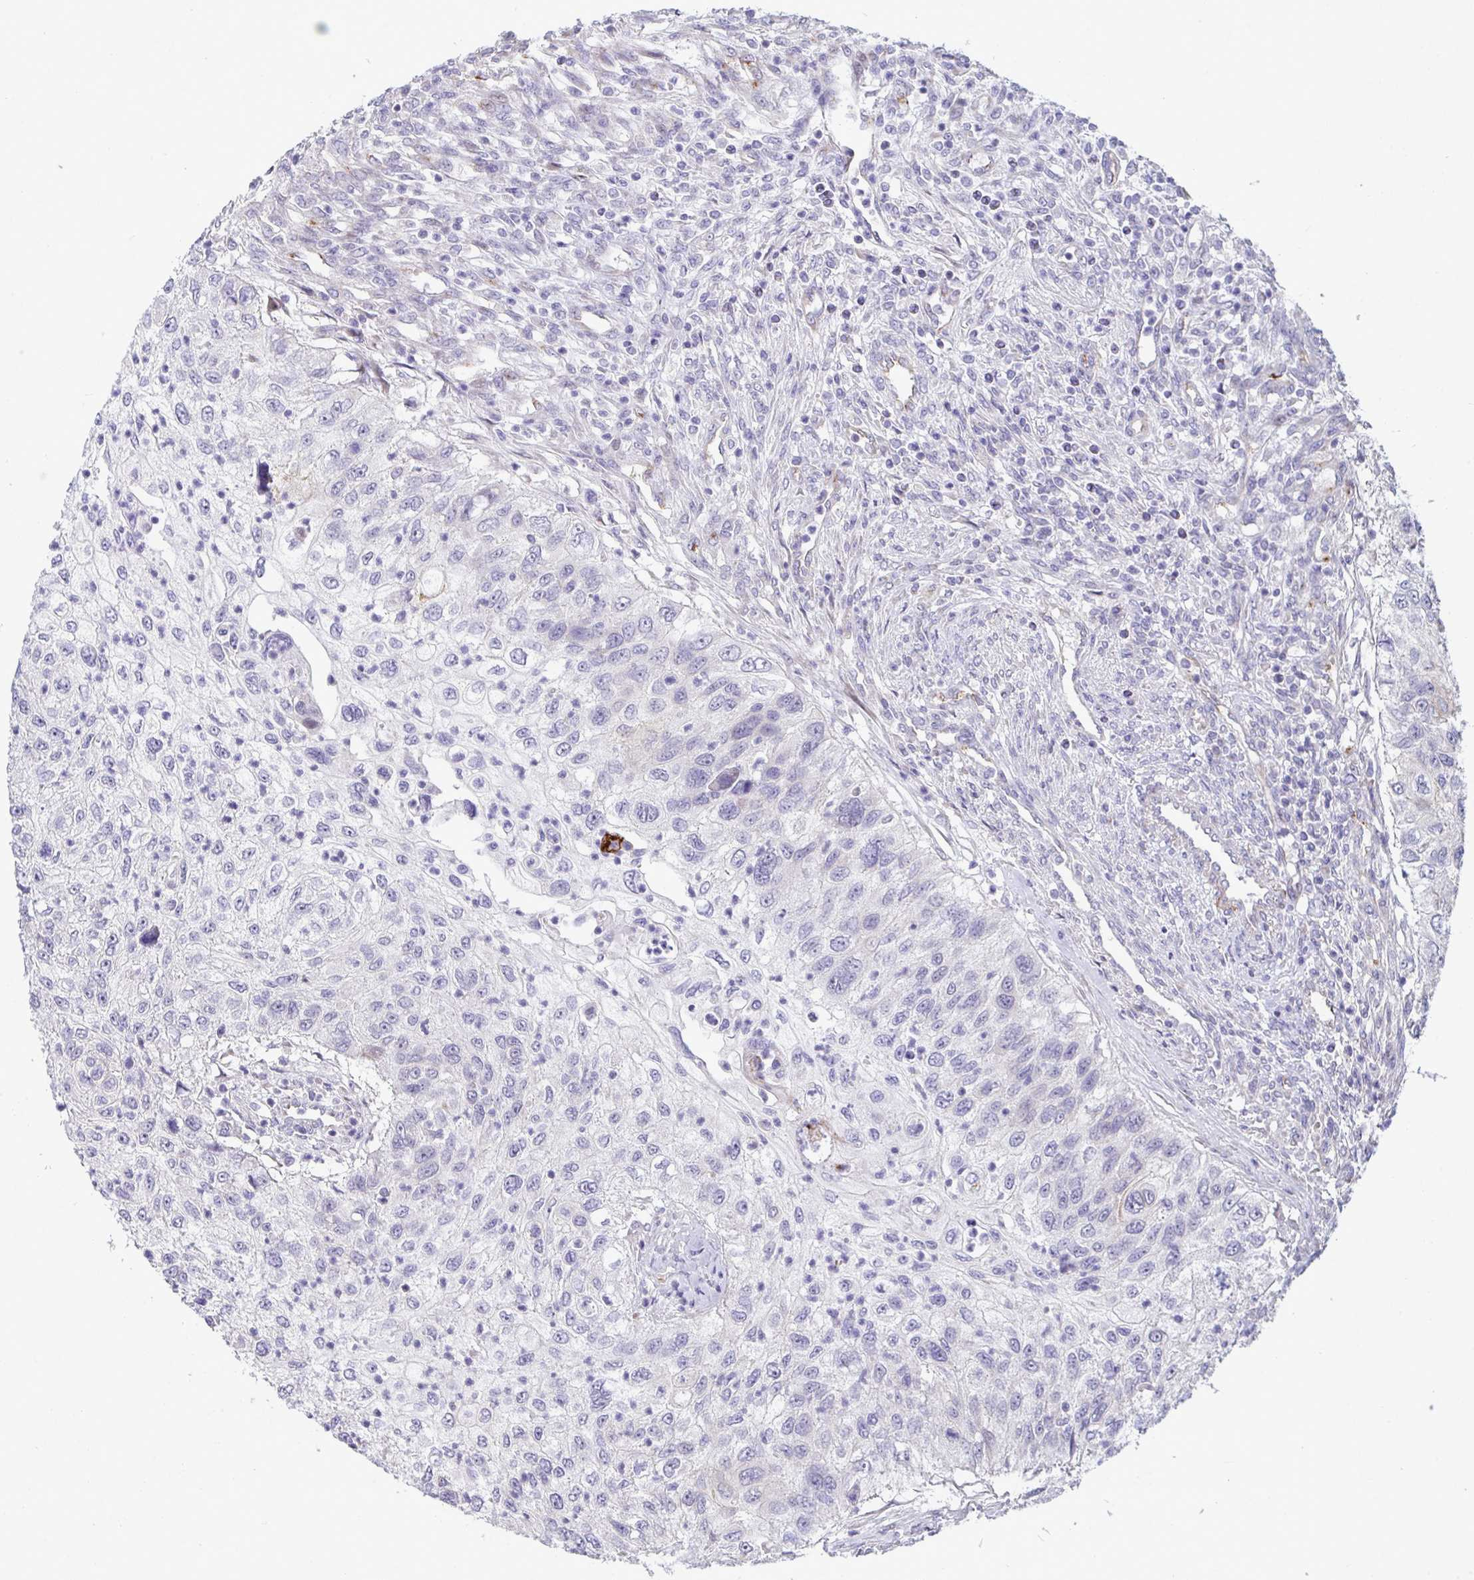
{"staining": {"intensity": "negative", "quantity": "none", "location": "none"}, "tissue": "urothelial cancer", "cell_type": "Tumor cells", "image_type": "cancer", "snomed": [{"axis": "morphology", "description": "Urothelial carcinoma, High grade"}, {"axis": "topography", "description": "Urinary bladder"}], "caption": "Immunohistochemistry (IHC) of human urothelial carcinoma (high-grade) displays no positivity in tumor cells. The staining is performed using DAB brown chromogen with nuclei counter-stained in using hematoxylin.", "gene": "IL37", "patient": {"sex": "female", "age": 60}}